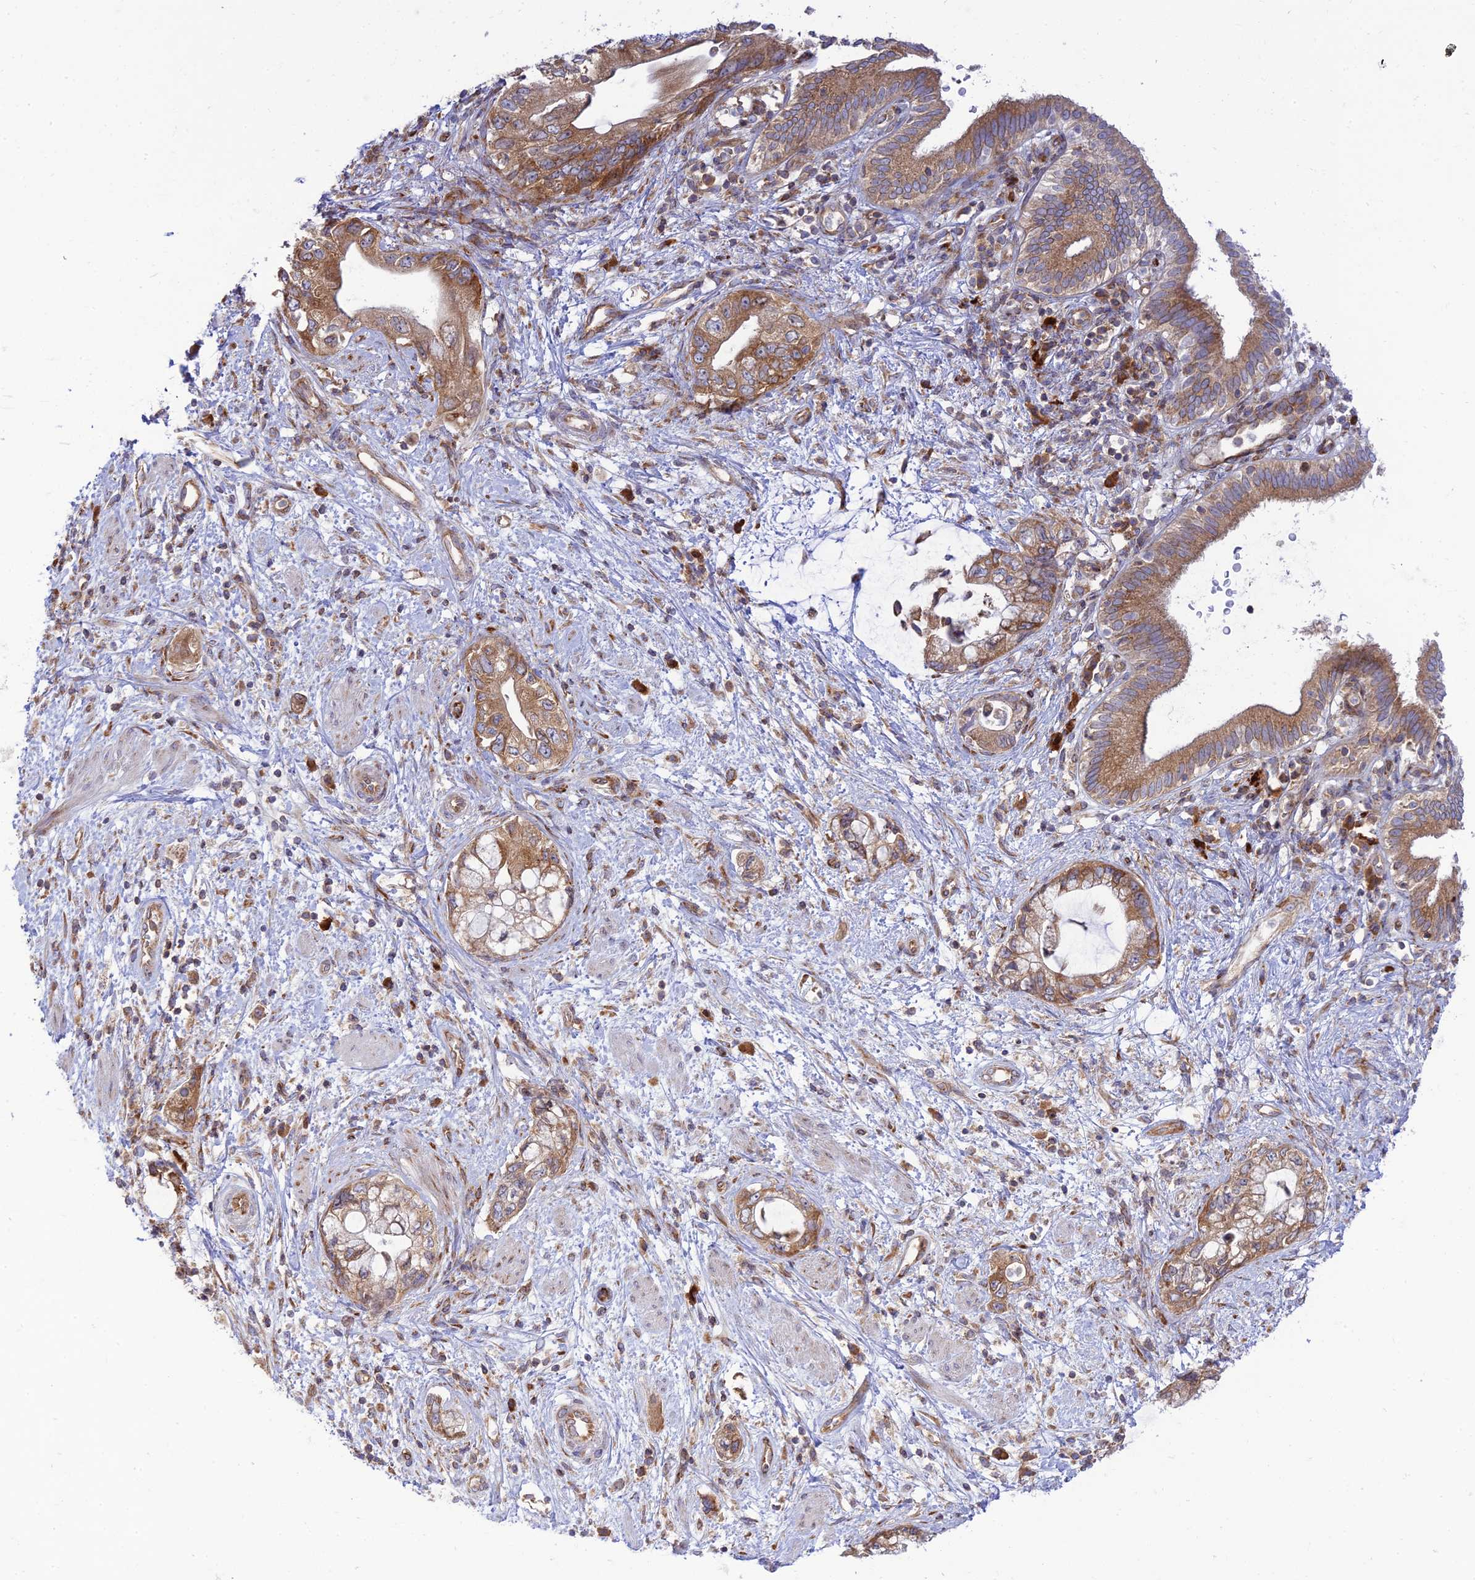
{"staining": {"intensity": "moderate", "quantity": ">75%", "location": "cytoplasmic/membranous"}, "tissue": "pancreatic cancer", "cell_type": "Tumor cells", "image_type": "cancer", "snomed": [{"axis": "morphology", "description": "Adenocarcinoma, NOS"}, {"axis": "topography", "description": "Pancreas"}], "caption": "Brown immunohistochemical staining in pancreatic cancer (adenocarcinoma) reveals moderate cytoplasmic/membranous staining in about >75% of tumor cells.", "gene": "PIMREG", "patient": {"sex": "female", "age": 73}}